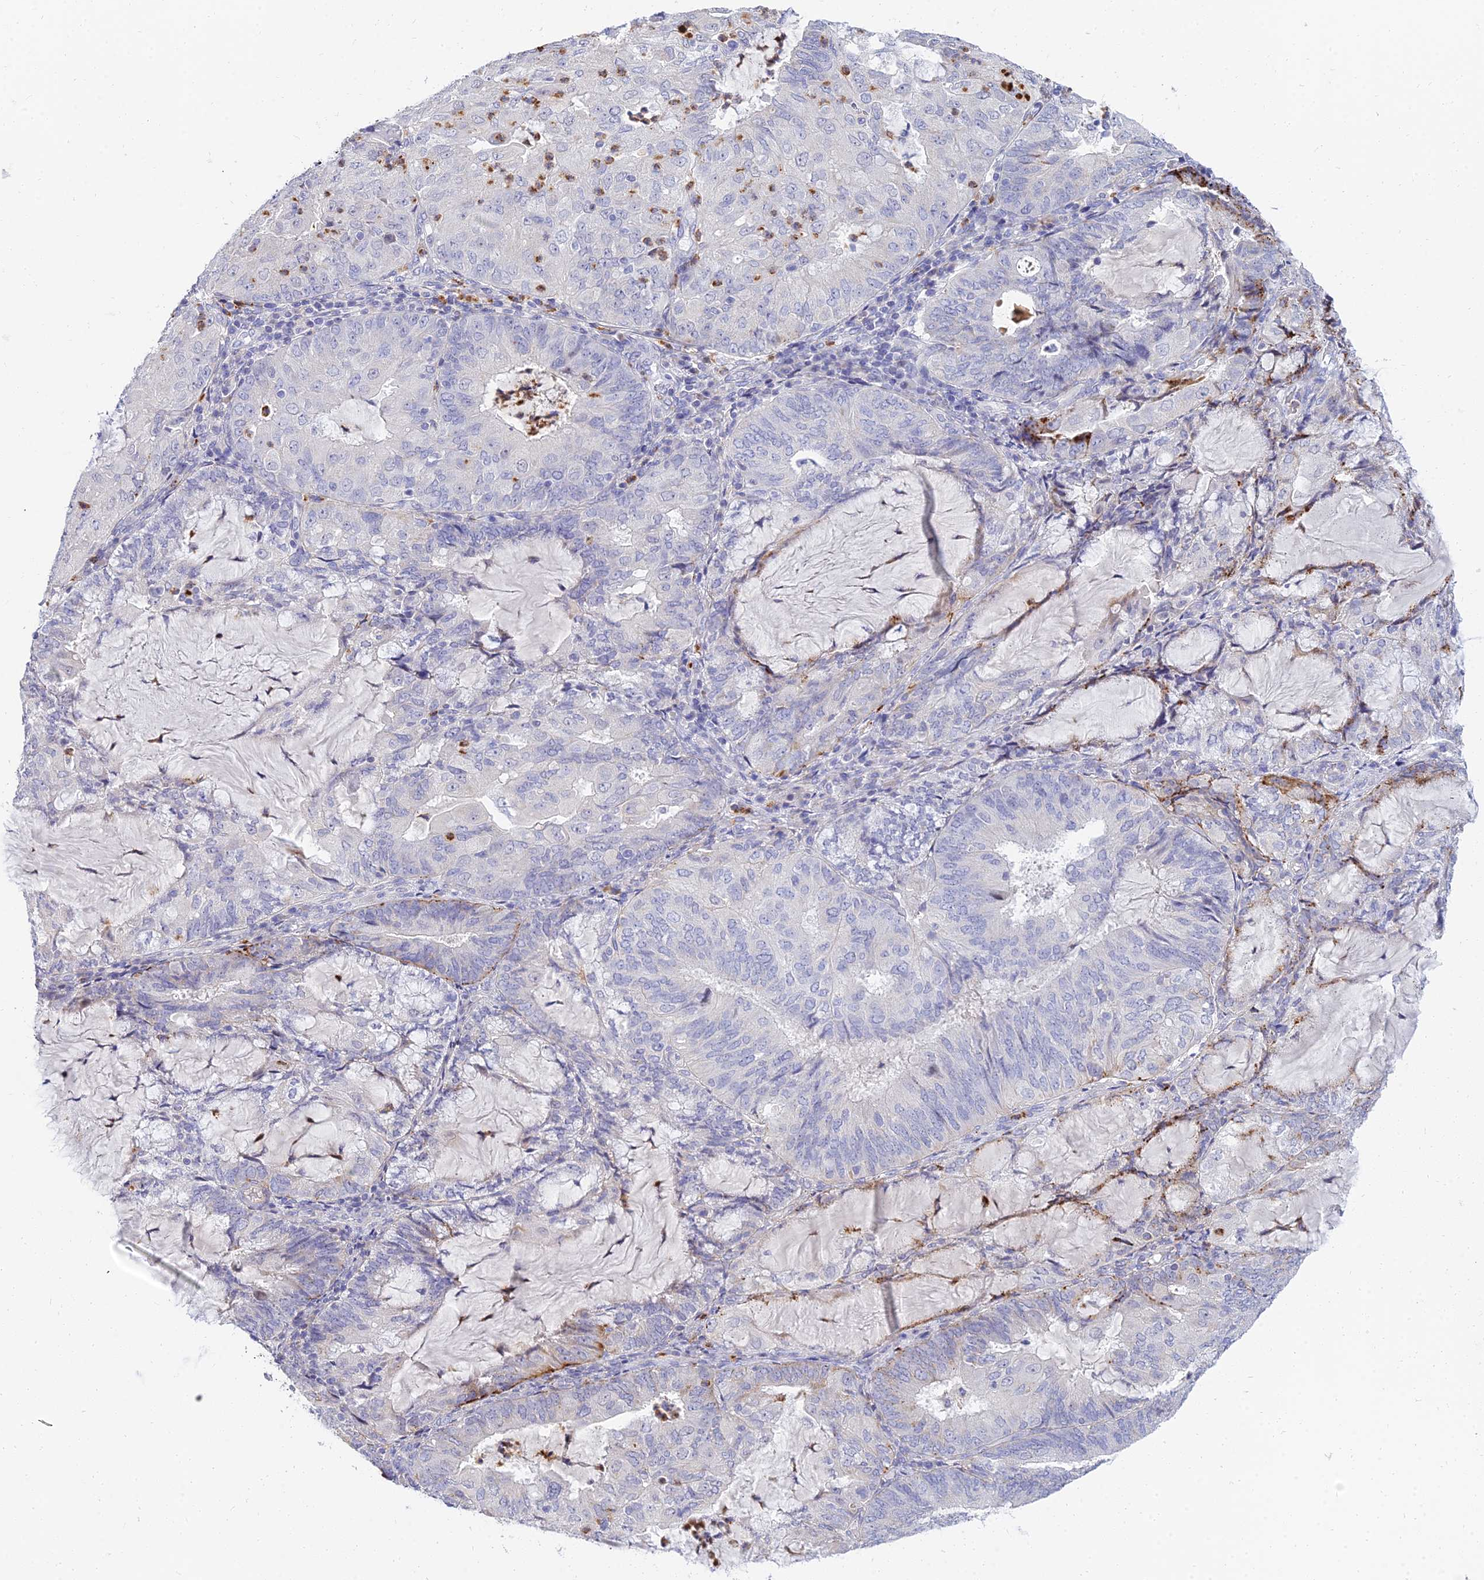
{"staining": {"intensity": "negative", "quantity": "none", "location": "none"}, "tissue": "endometrial cancer", "cell_type": "Tumor cells", "image_type": "cancer", "snomed": [{"axis": "morphology", "description": "Adenocarcinoma, NOS"}, {"axis": "topography", "description": "Endometrium"}], "caption": "The photomicrograph reveals no staining of tumor cells in endometrial cancer.", "gene": "VWC2L", "patient": {"sex": "female", "age": 81}}